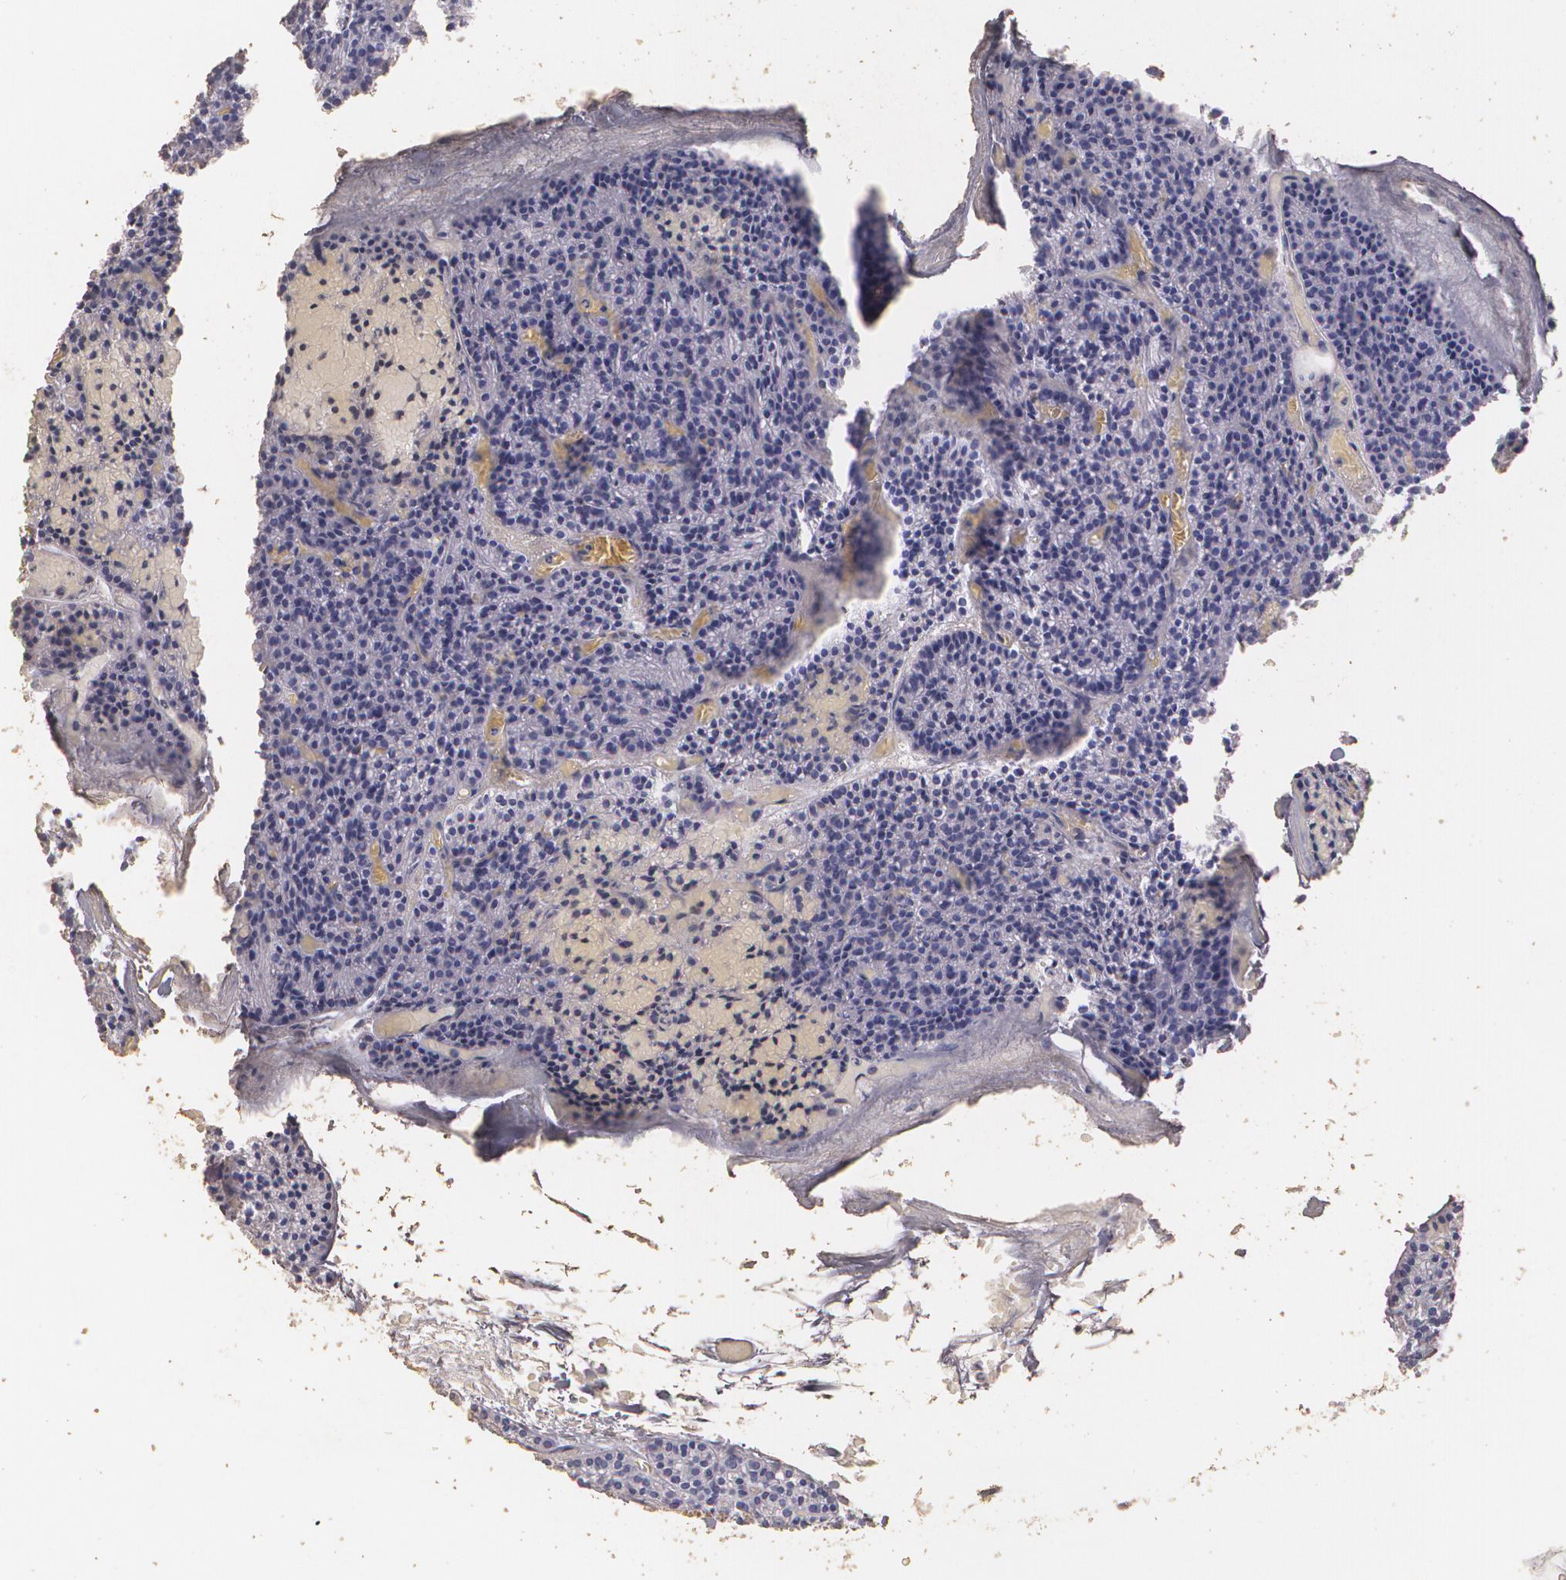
{"staining": {"intensity": "negative", "quantity": "none", "location": "none"}, "tissue": "parathyroid gland", "cell_type": "Glandular cells", "image_type": "normal", "snomed": [{"axis": "morphology", "description": "Normal tissue, NOS"}, {"axis": "topography", "description": "Parathyroid gland"}], "caption": "Immunohistochemistry (IHC) histopathology image of benign parathyroid gland: human parathyroid gland stained with DAB shows no significant protein expression in glandular cells. Nuclei are stained in blue.", "gene": "TGFBR1", "patient": {"sex": "male", "age": 57}}